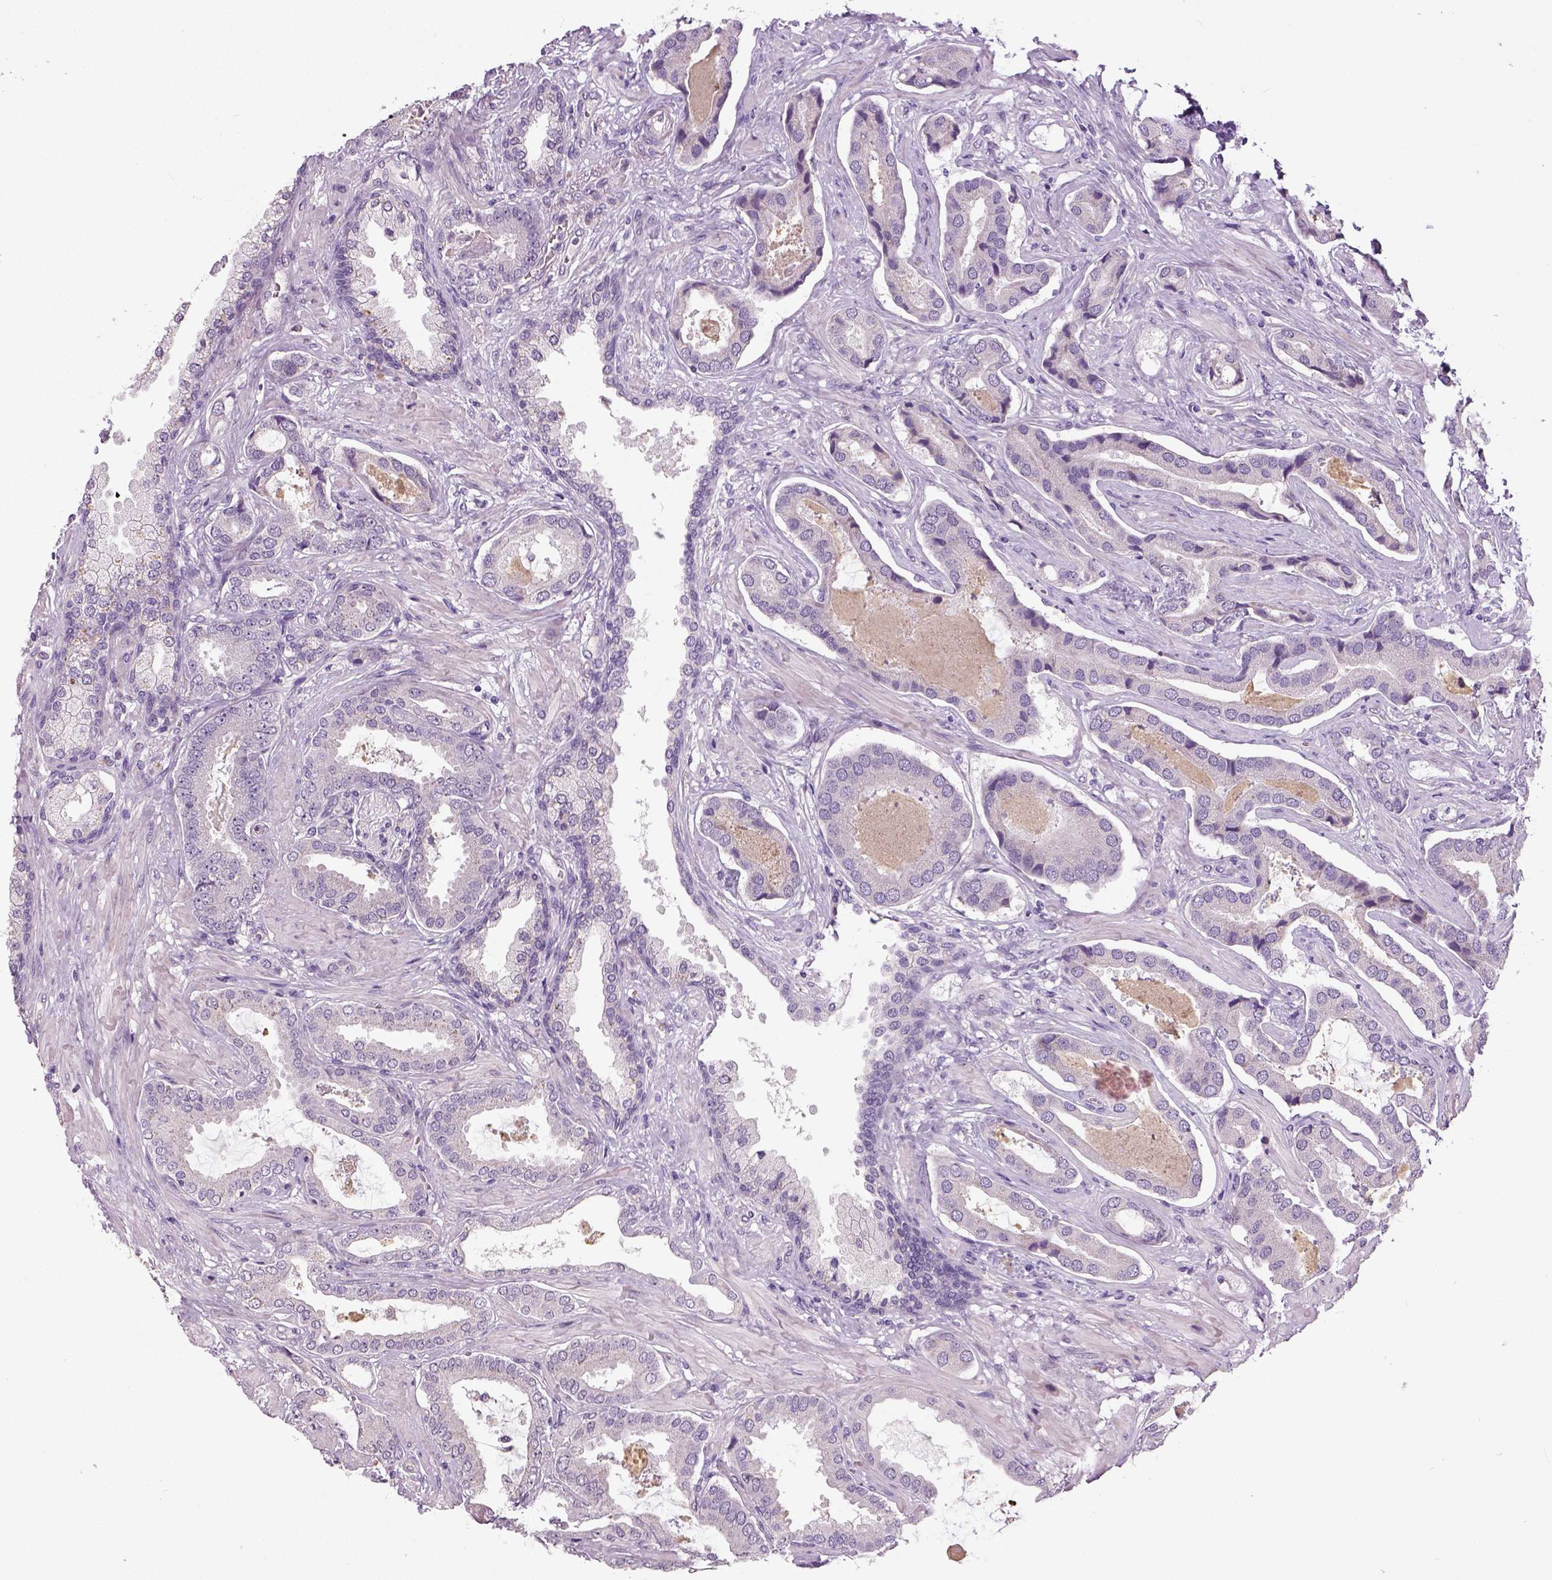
{"staining": {"intensity": "negative", "quantity": "none", "location": "none"}, "tissue": "prostate cancer", "cell_type": "Tumor cells", "image_type": "cancer", "snomed": [{"axis": "morphology", "description": "Adenocarcinoma, NOS"}, {"axis": "topography", "description": "Prostate"}], "caption": "High power microscopy micrograph of an immunohistochemistry image of prostate adenocarcinoma, revealing no significant expression in tumor cells. The staining is performed using DAB (3,3'-diaminobenzidine) brown chromogen with nuclei counter-stained in using hematoxylin.", "gene": "NECAB1", "patient": {"sex": "male", "age": 64}}